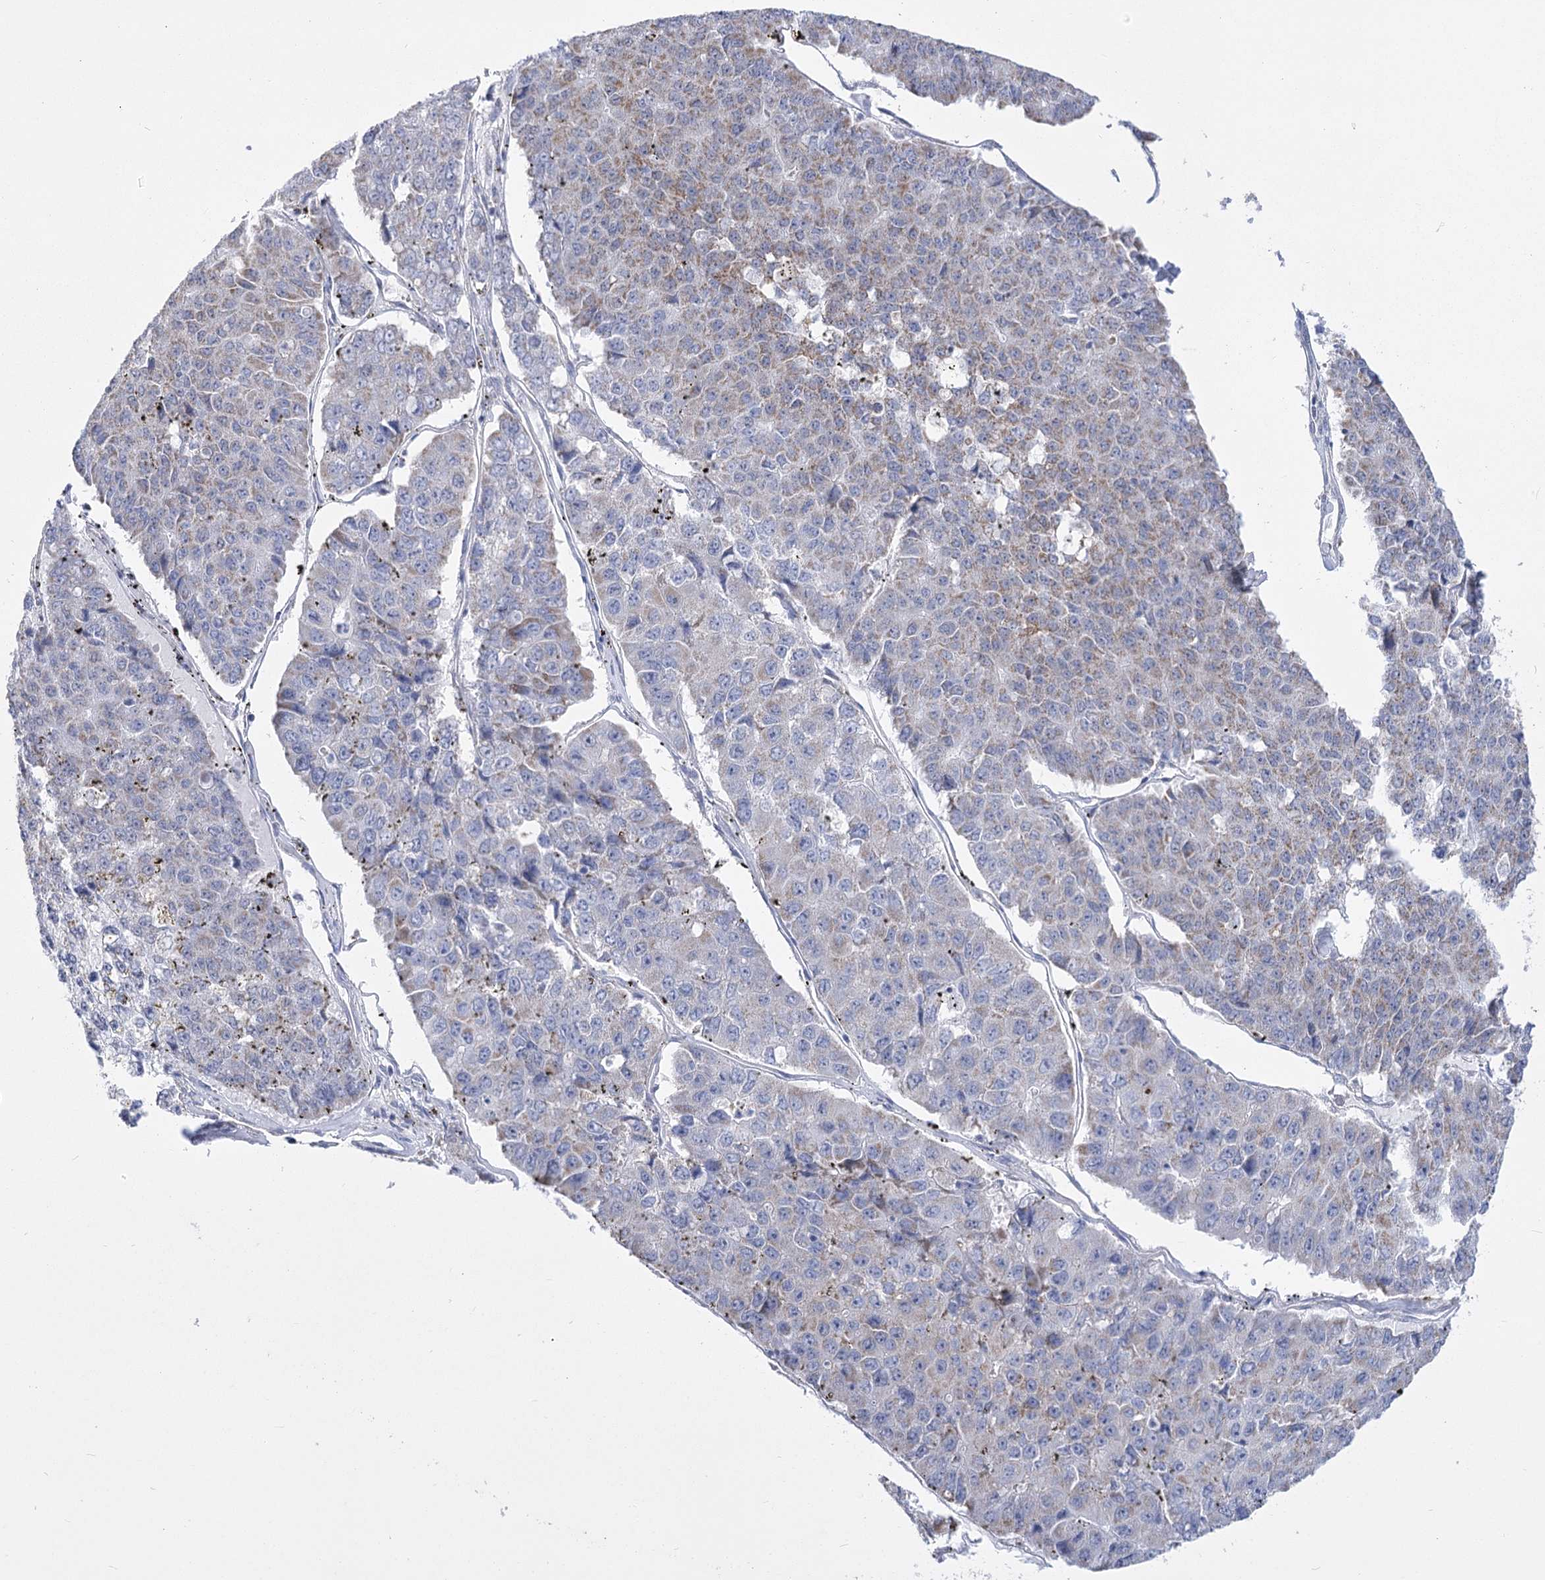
{"staining": {"intensity": "moderate", "quantity": "<25%", "location": "cytoplasmic/membranous"}, "tissue": "pancreatic cancer", "cell_type": "Tumor cells", "image_type": "cancer", "snomed": [{"axis": "morphology", "description": "Adenocarcinoma, NOS"}, {"axis": "topography", "description": "Pancreas"}], "caption": "The immunohistochemical stain highlights moderate cytoplasmic/membranous positivity in tumor cells of pancreatic cancer (adenocarcinoma) tissue.", "gene": "PDHB", "patient": {"sex": "male", "age": 50}}